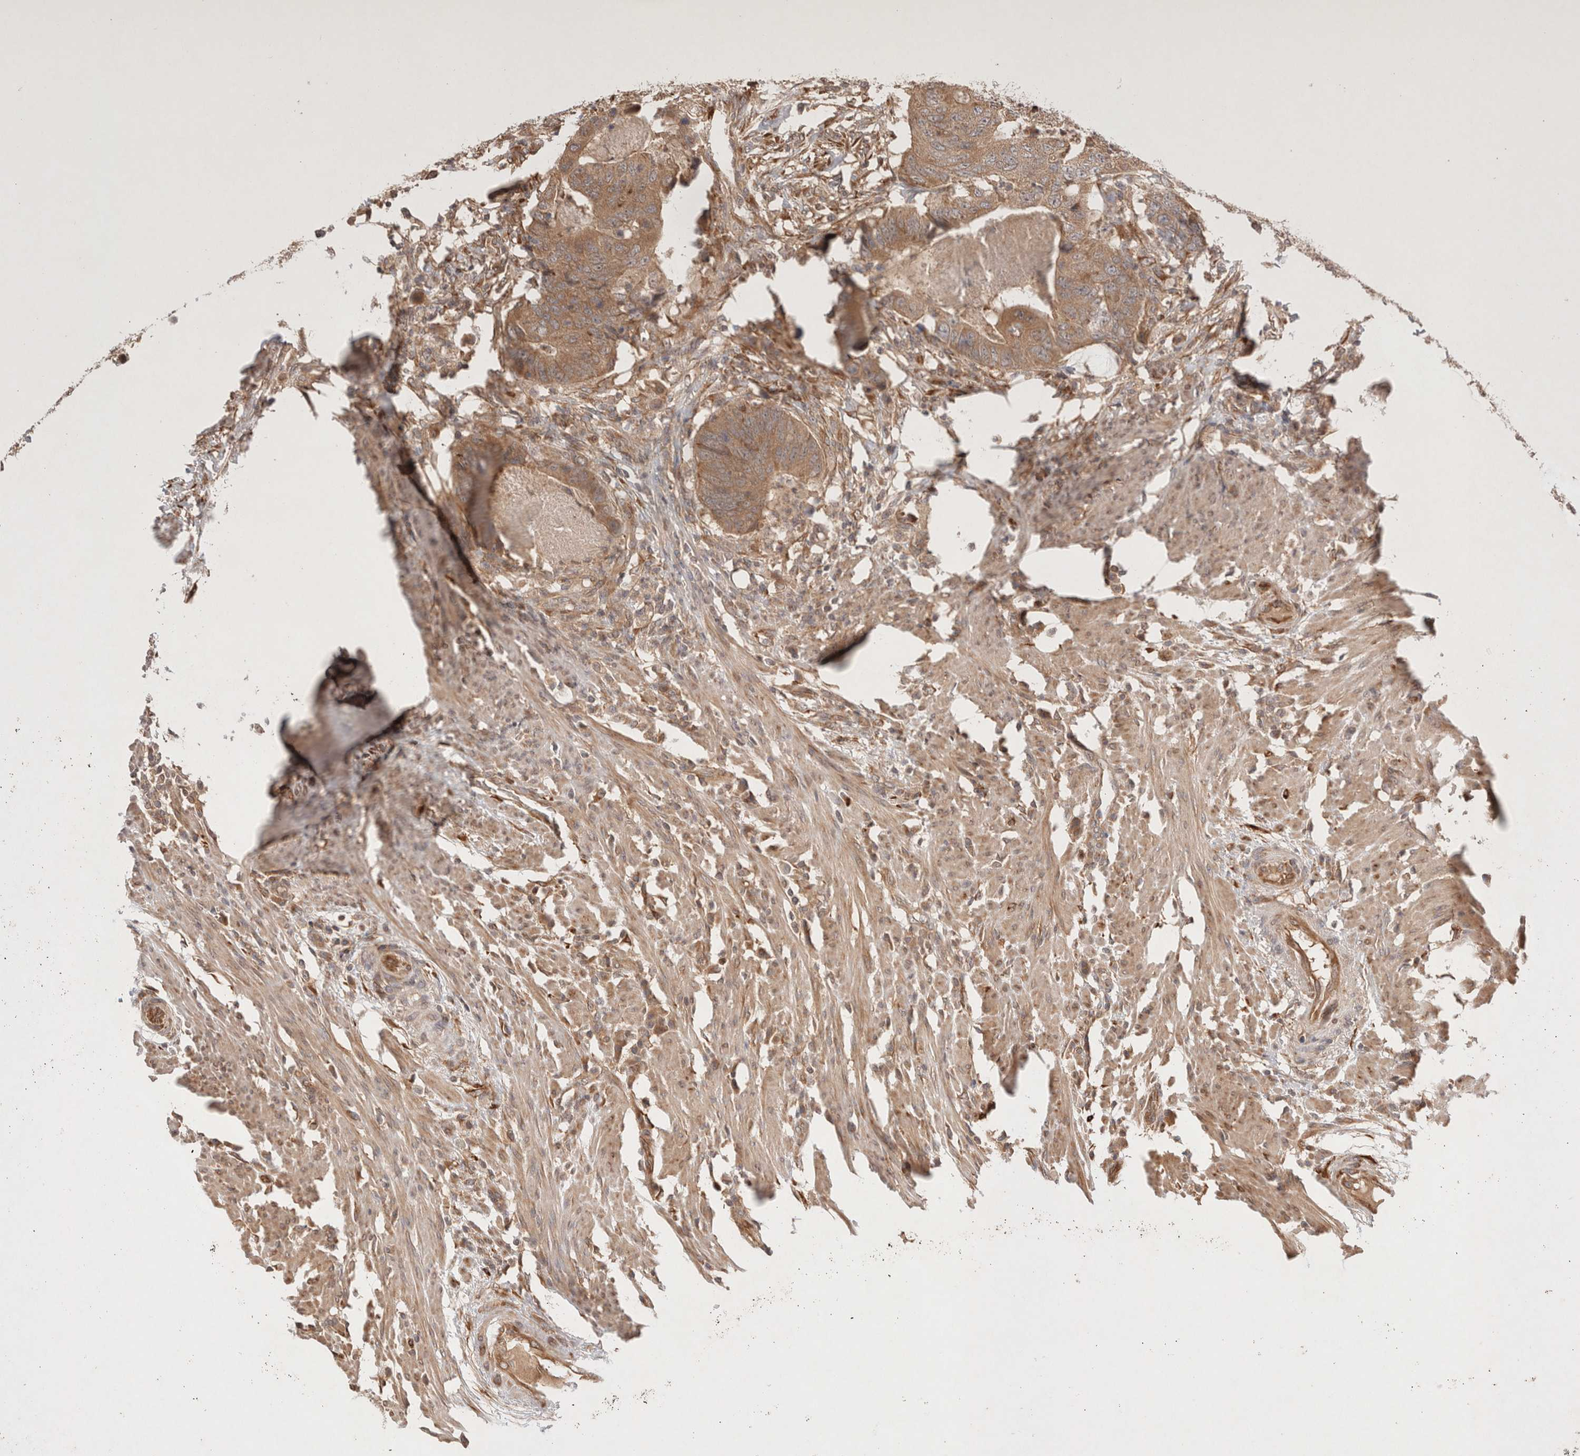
{"staining": {"intensity": "moderate", "quantity": ">75%", "location": "cytoplasmic/membranous"}, "tissue": "colorectal cancer", "cell_type": "Tumor cells", "image_type": "cancer", "snomed": [{"axis": "morphology", "description": "Adenocarcinoma, NOS"}, {"axis": "topography", "description": "Colon"}], "caption": "IHC histopathology image of neoplastic tissue: colorectal cancer (adenocarcinoma) stained using IHC shows medium levels of moderate protein expression localized specifically in the cytoplasmic/membranous of tumor cells, appearing as a cytoplasmic/membranous brown color.", "gene": "KLHL20", "patient": {"sex": "male", "age": 56}}